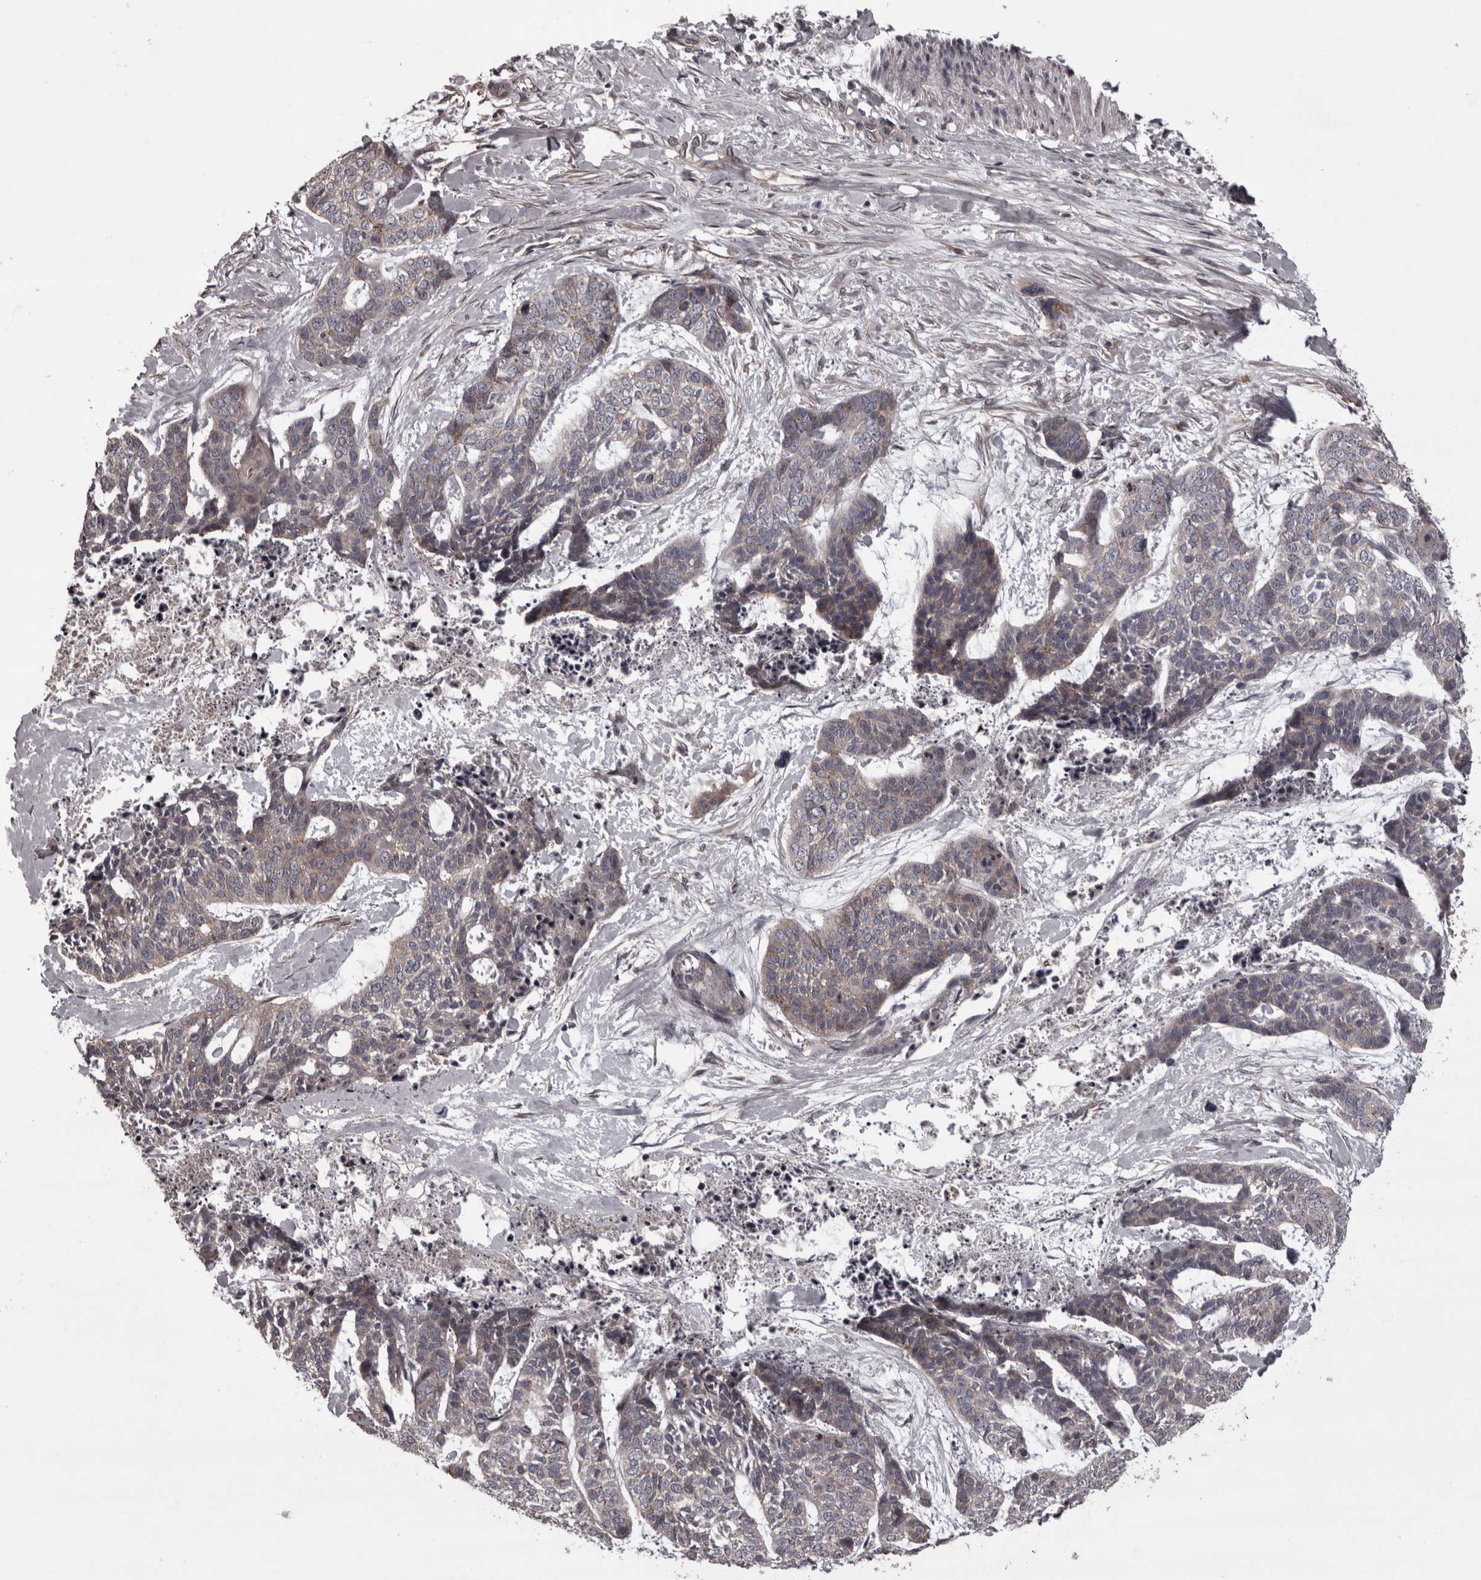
{"staining": {"intensity": "weak", "quantity": "<25%", "location": "cytoplasmic/membranous"}, "tissue": "skin cancer", "cell_type": "Tumor cells", "image_type": "cancer", "snomed": [{"axis": "morphology", "description": "Basal cell carcinoma"}, {"axis": "topography", "description": "Skin"}], "caption": "A micrograph of skin cancer stained for a protein demonstrates no brown staining in tumor cells.", "gene": "PCDH17", "patient": {"sex": "female", "age": 64}}